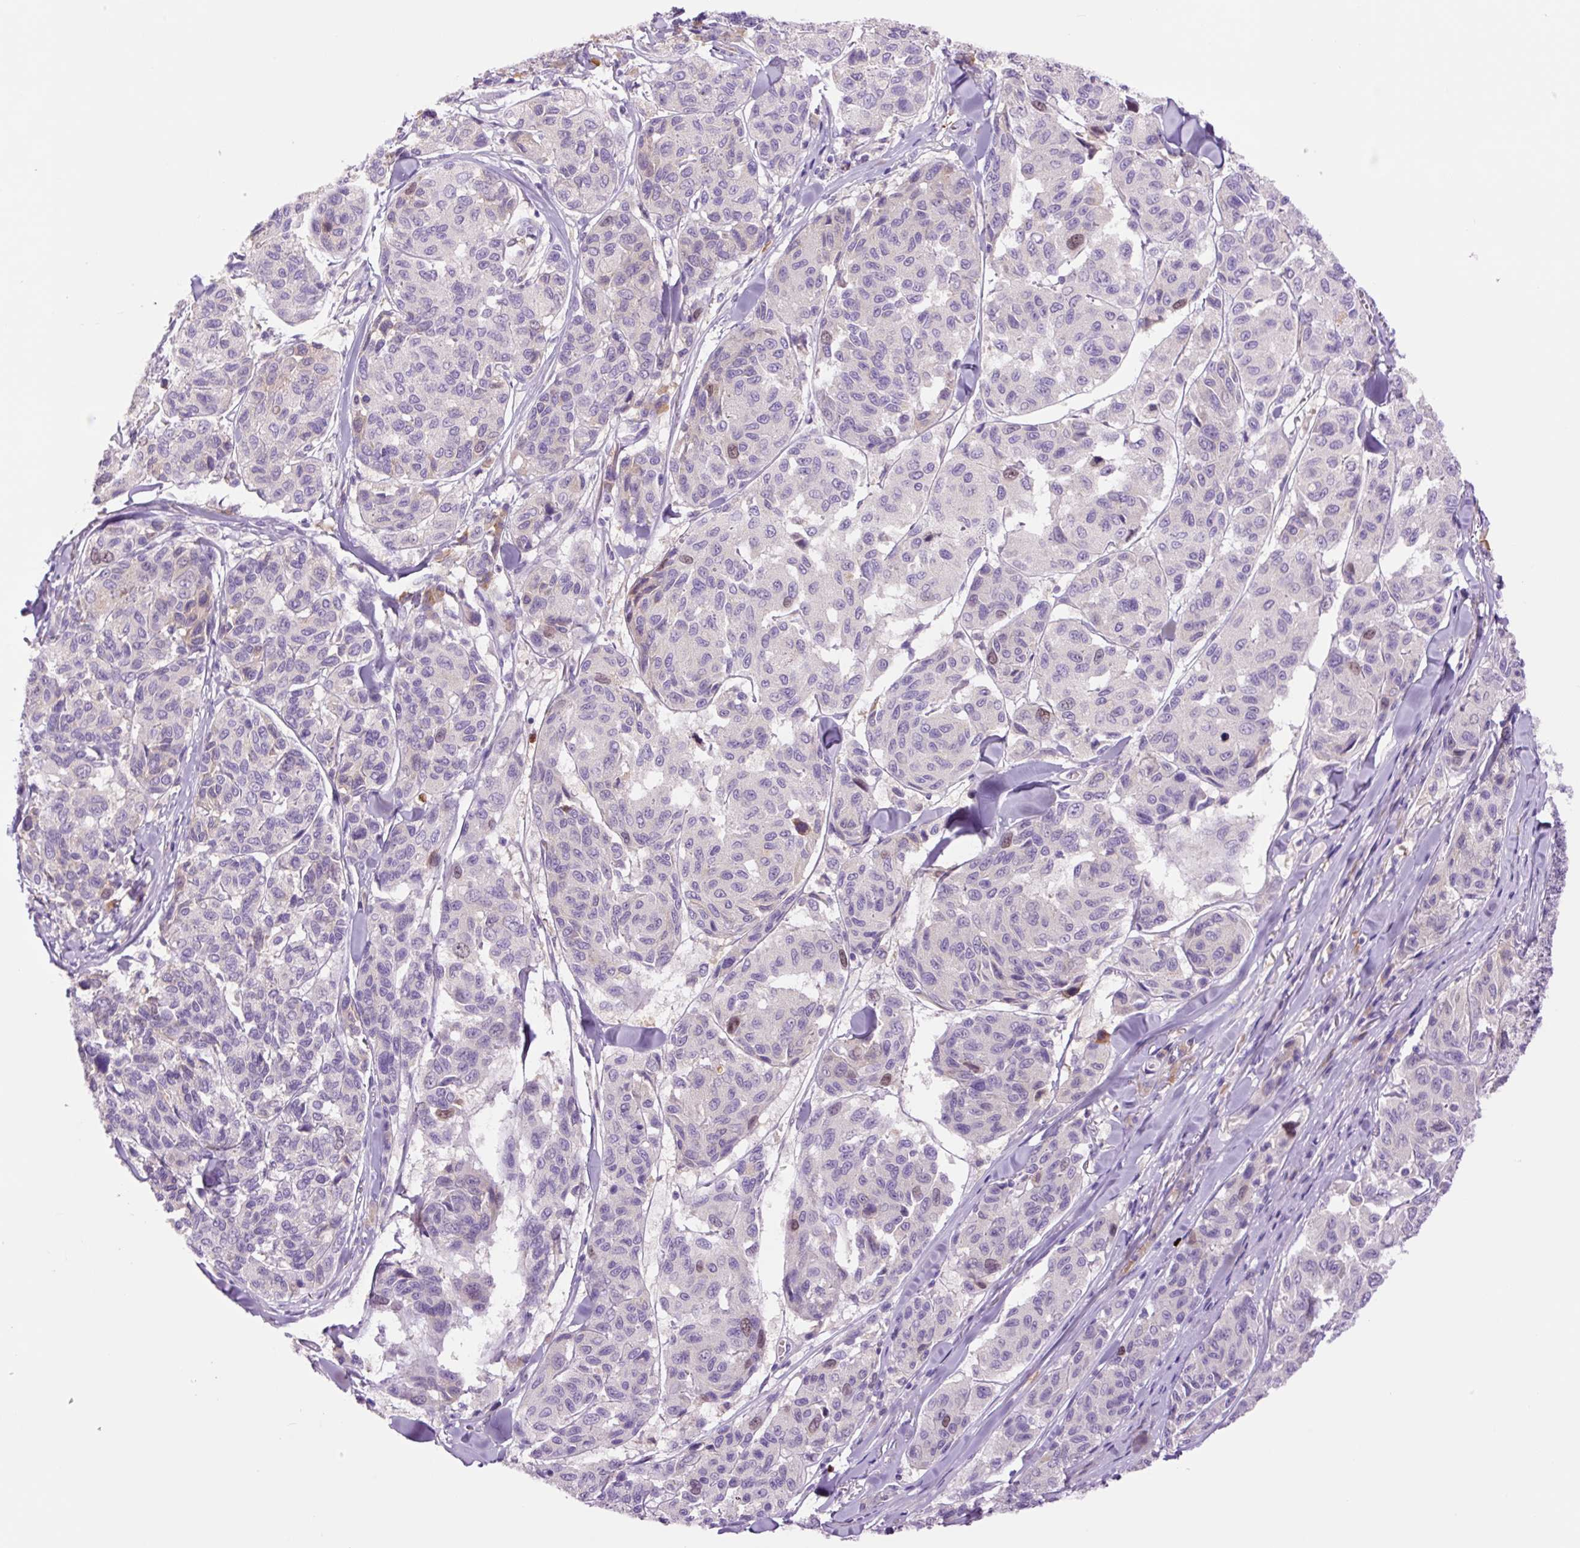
{"staining": {"intensity": "weak", "quantity": "<25%", "location": "nuclear"}, "tissue": "melanoma", "cell_type": "Tumor cells", "image_type": "cancer", "snomed": [{"axis": "morphology", "description": "Malignant melanoma, NOS"}, {"axis": "topography", "description": "Skin"}], "caption": "A photomicrograph of human melanoma is negative for staining in tumor cells.", "gene": "DPPA4", "patient": {"sex": "female", "age": 66}}